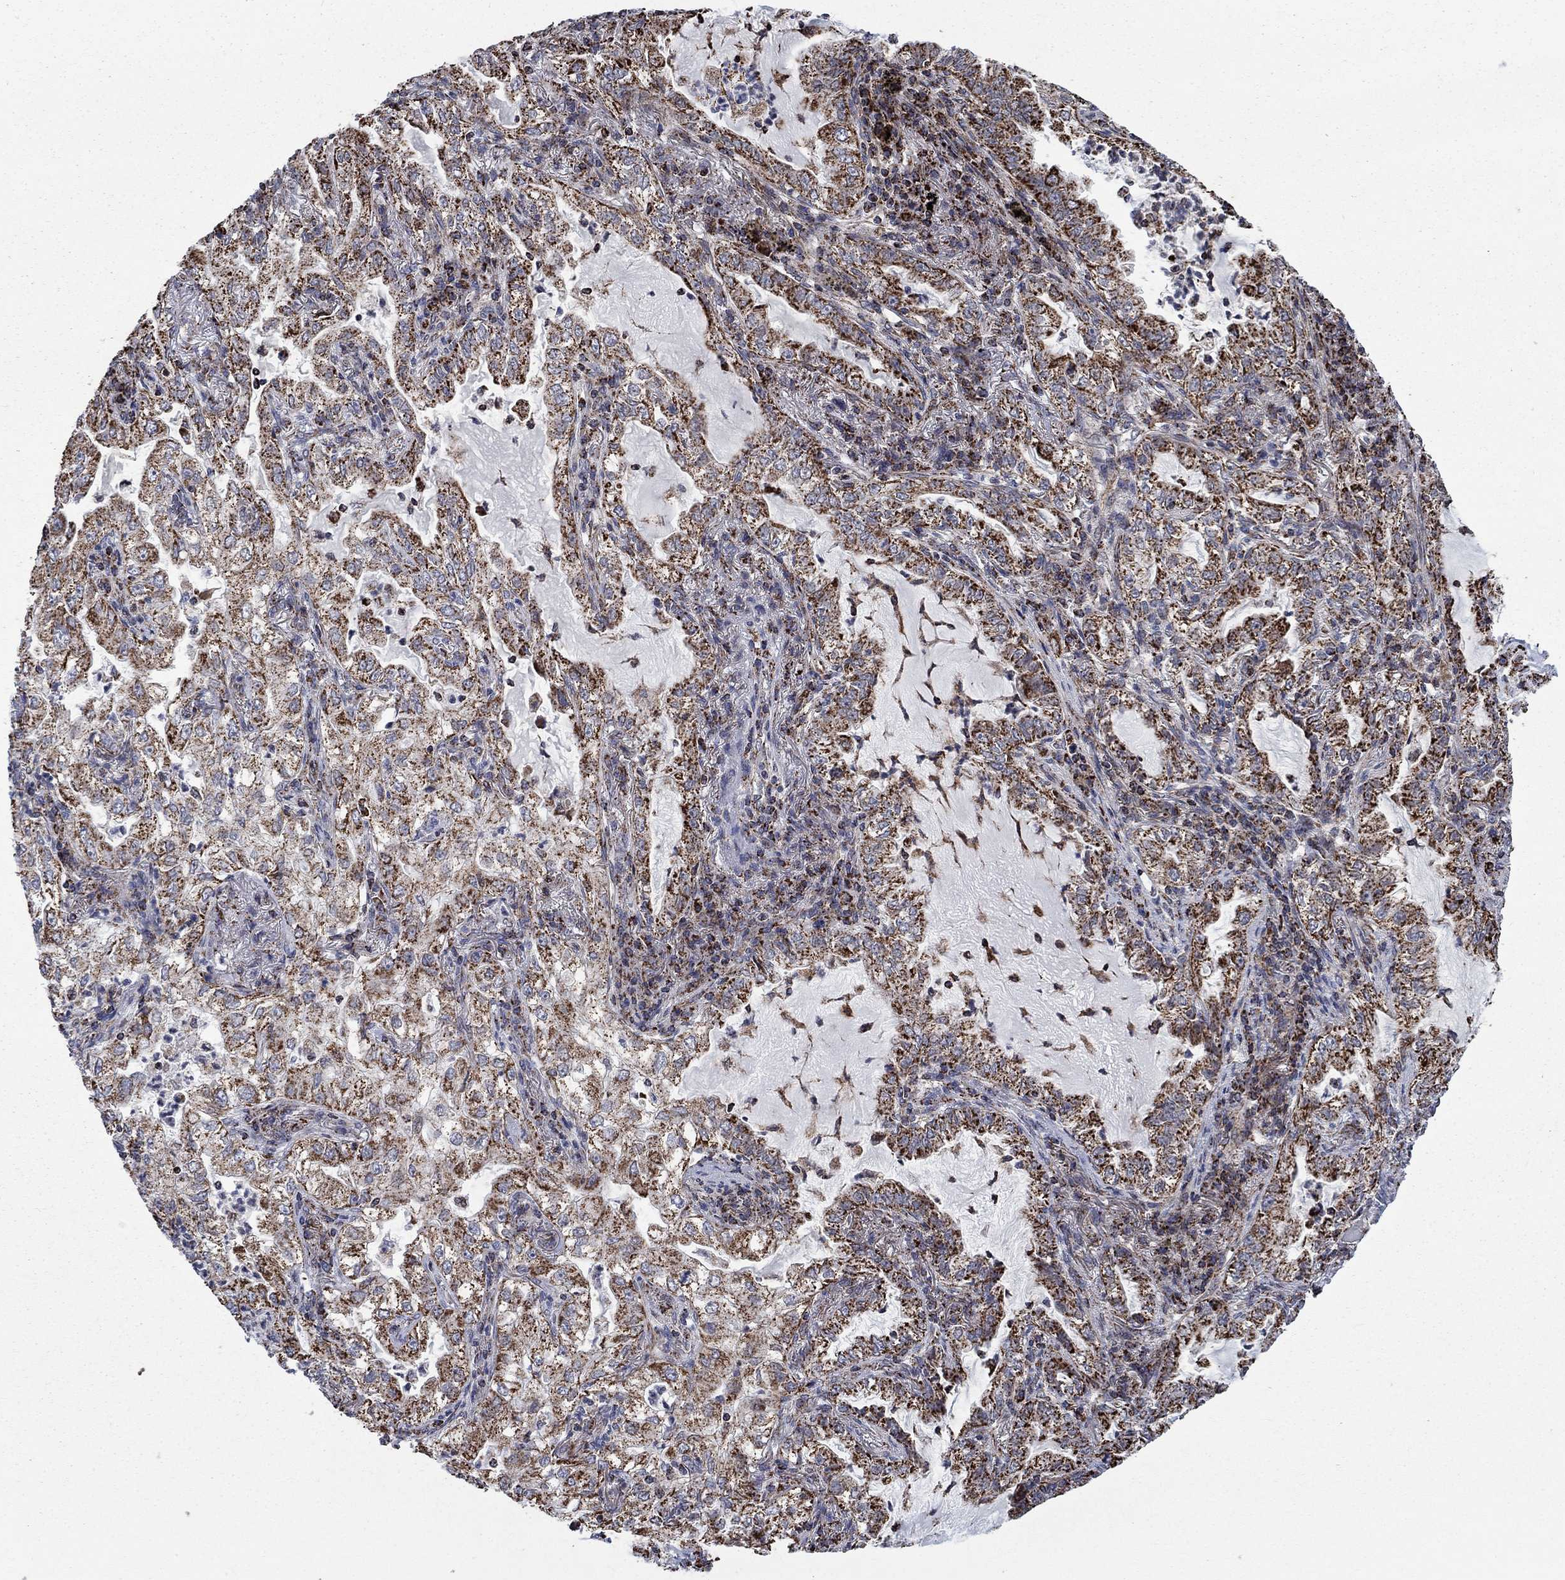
{"staining": {"intensity": "strong", "quantity": ">75%", "location": "cytoplasmic/membranous"}, "tissue": "lung cancer", "cell_type": "Tumor cells", "image_type": "cancer", "snomed": [{"axis": "morphology", "description": "Adenocarcinoma, NOS"}, {"axis": "topography", "description": "Lung"}], "caption": "An immunohistochemistry (IHC) image of tumor tissue is shown. Protein staining in brown highlights strong cytoplasmic/membranous positivity in adenocarcinoma (lung) within tumor cells.", "gene": "MOAP1", "patient": {"sex": "female", "age": 73}}